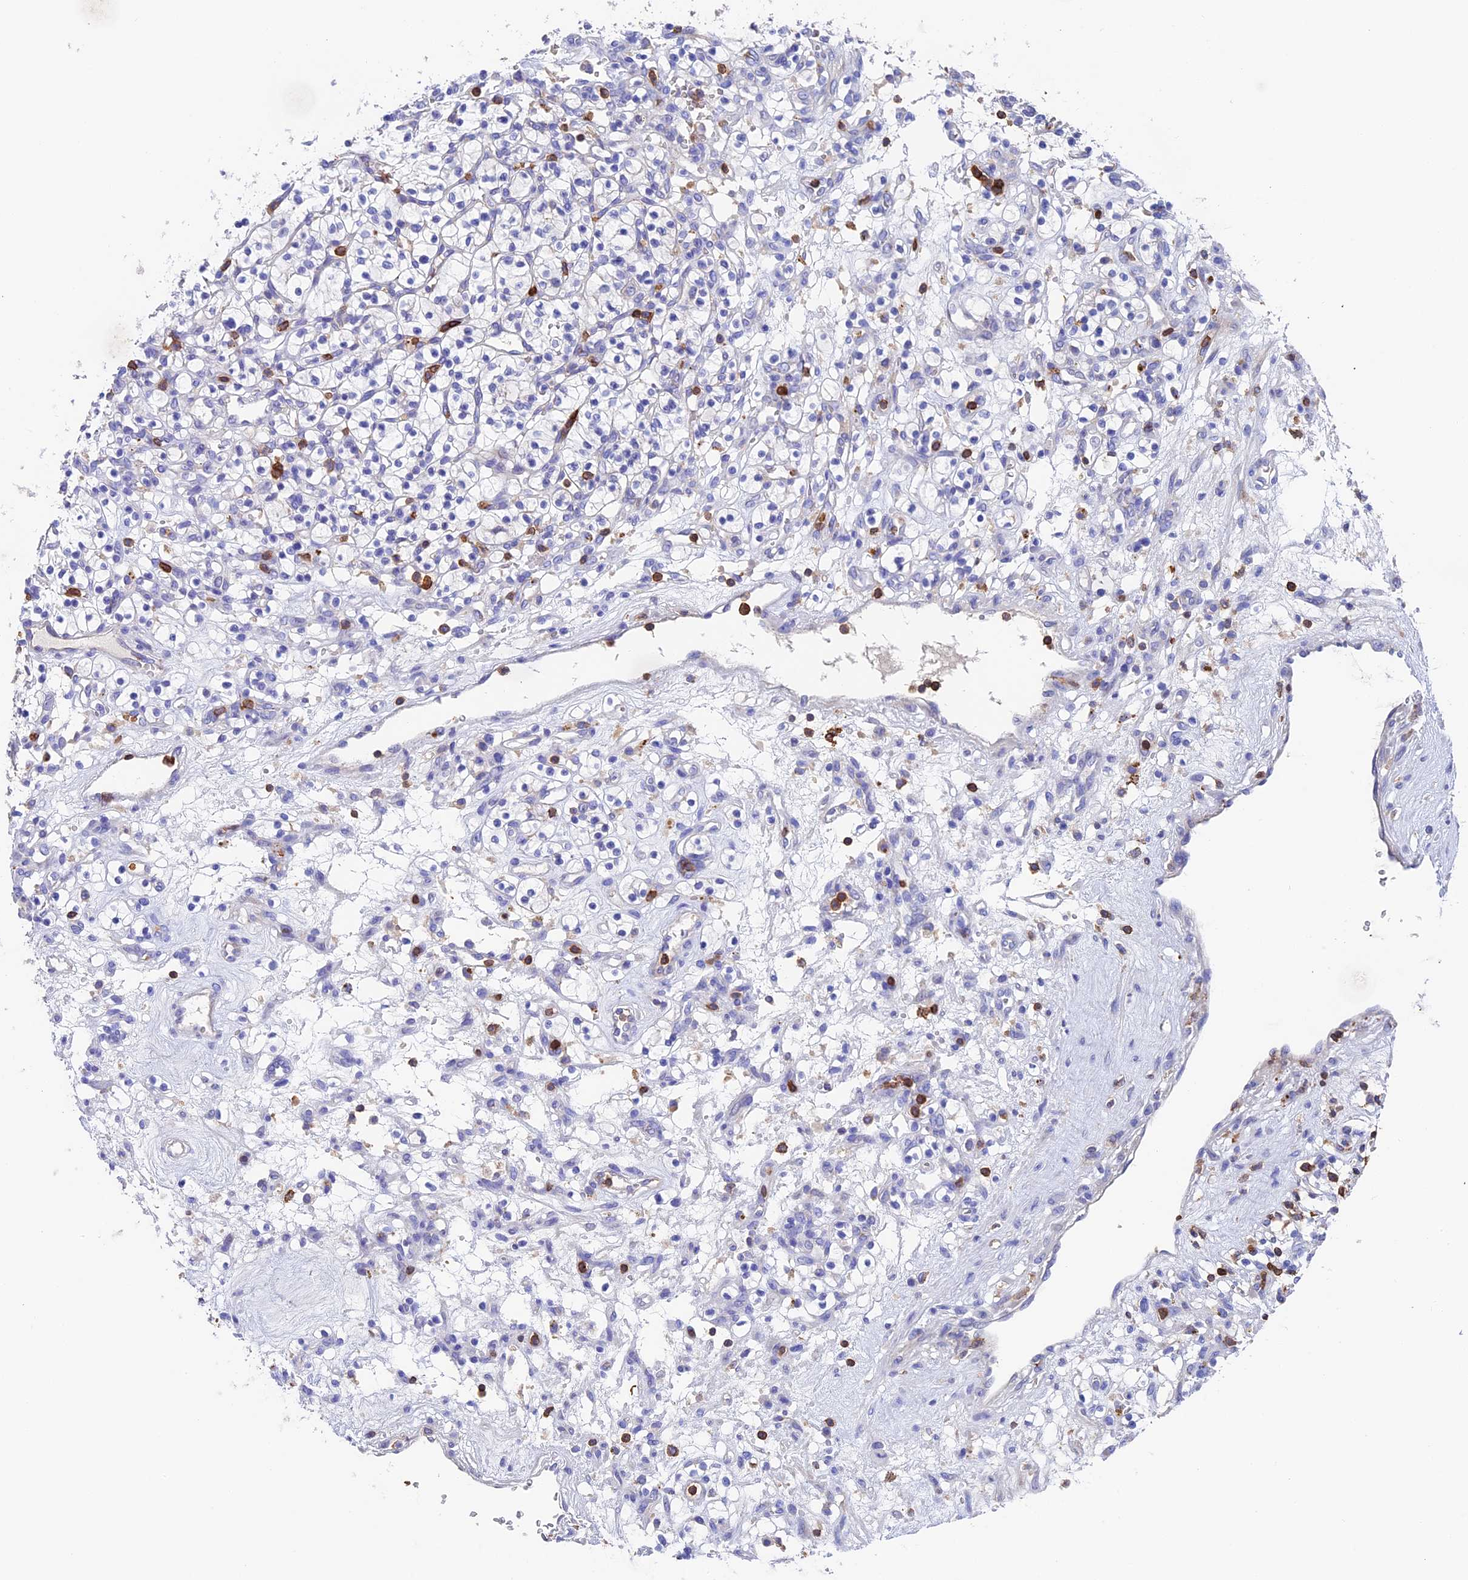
{"staining": {"intensity": "negative", "quantity": "none", "location": "none"}, "tissue": "renal cancer", "cell_type": "Tumor cells", "image_type": "cancer", "snomed": [{"axis": "morphology", "description": "Adenocarcinoma, NOS"}, {"axis": "topography", "description": "Kidney"}], "caption": "Adenocarcinoma (renal) was stained to show a protein in brown. There is no significant staining in tumor cells.", "gene": "ADAT1", "patient": {"sex": "female", "age": 57}}